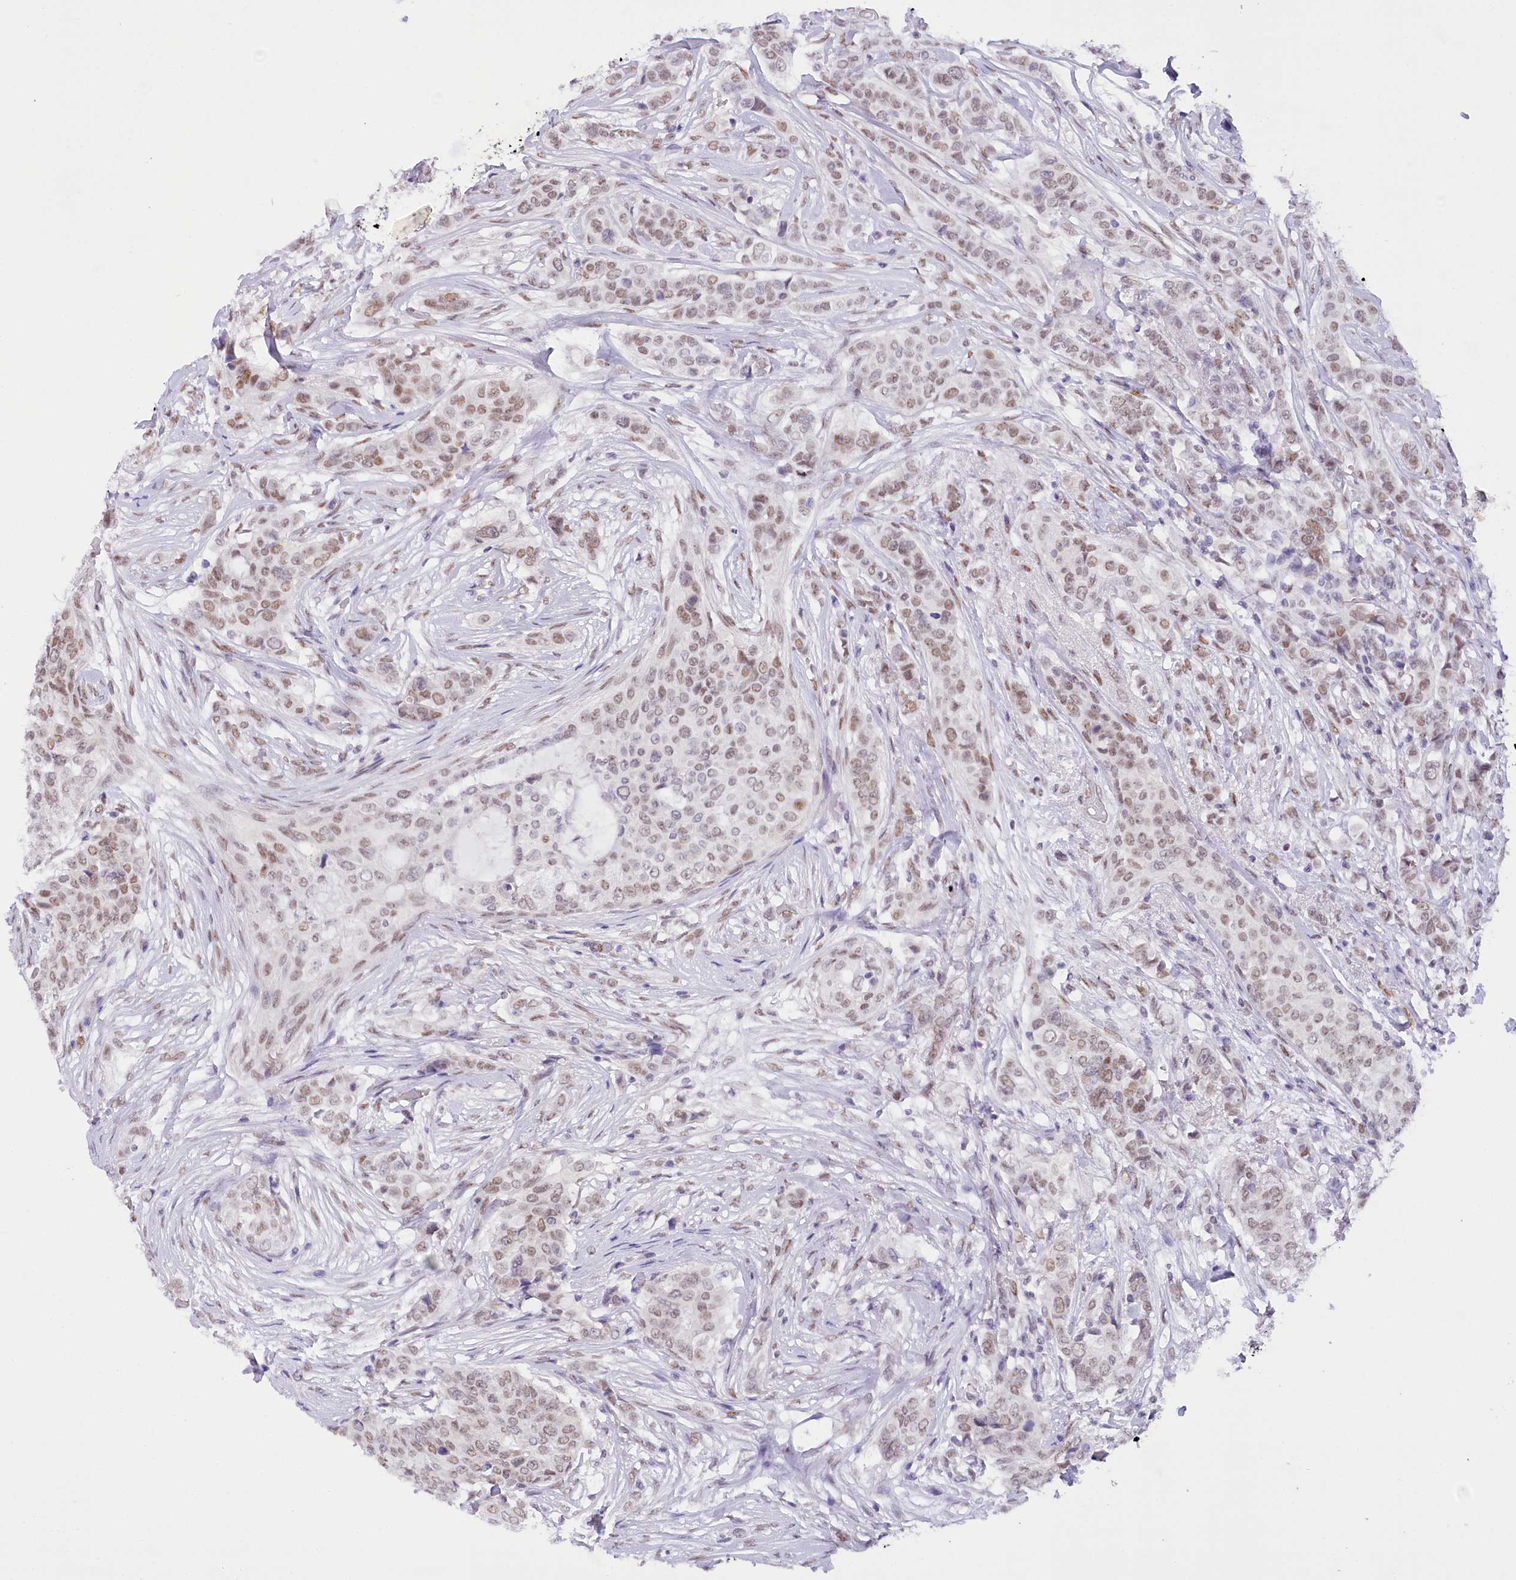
{"staining": {"intensity": "moderate", "quantity": "25%-75%", "location": "nuclear"}, "tissue": "breast cancer", "cell_type": "Tumor cells", "image_type": "cancer", "snomed": [{"axis": "morphology", "description": "Lobular carcinoma"}, {"axis": "topography", "description": "Breast"}], "caption": "A medium amount of moderate nuclear positivity is seen in about 25%-75% of tumor cells in breast cancer tissue.", "gene": "HNRNPA0", "patient": {"sex": "female", "age": 51}}